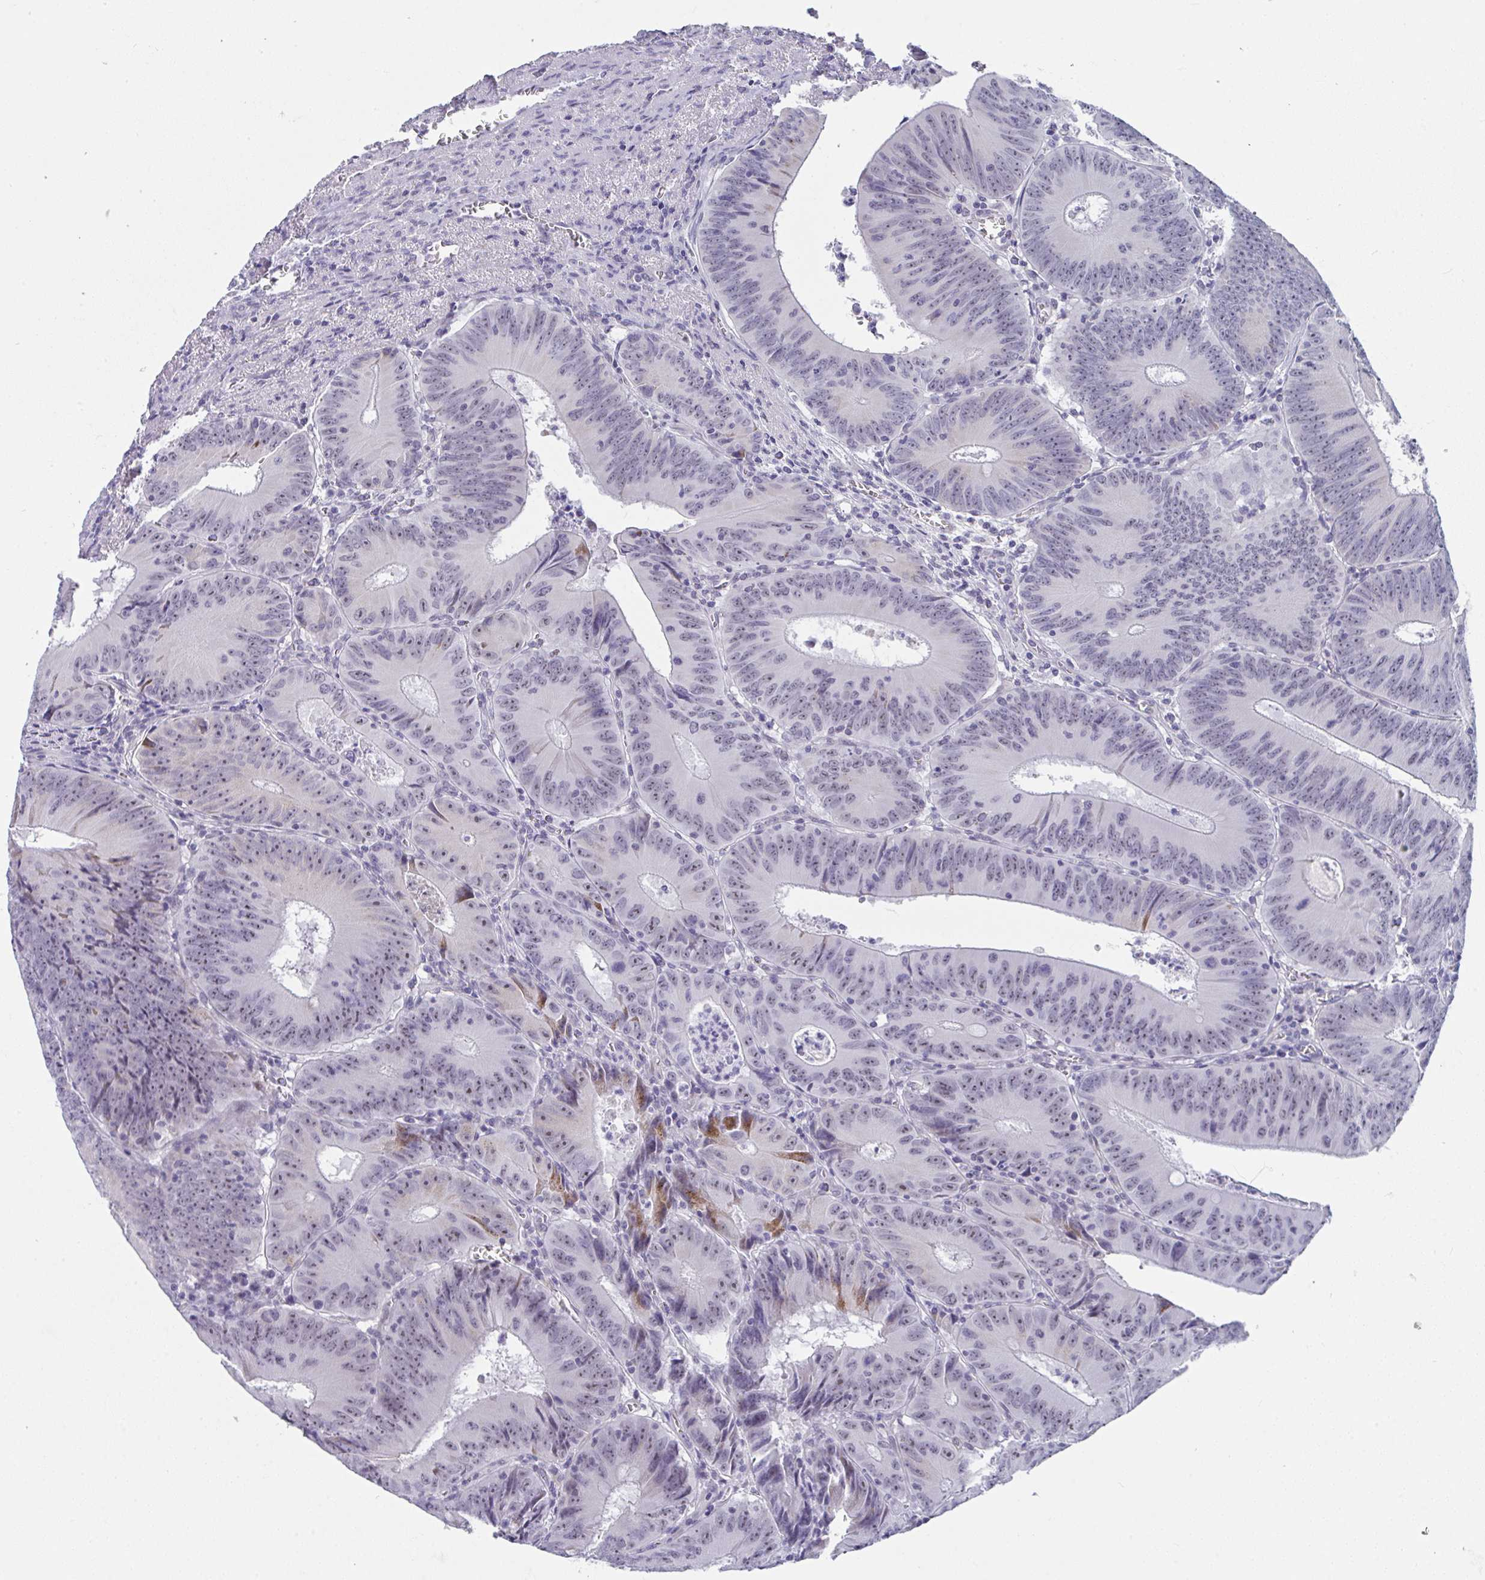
{"staining": {"intensity": "moderate", "quantity": "<25%", "location": "cytoplasmic/membranous"}, "tissue": "colorectal cancer", "cell_type": "Tumor cells", "image_type": "cancer", "snomed": [{"axis": "morphology", "description": "Adenocarcinoma, NOS"}, {"axis": "topography", "description": "Rectum"}], "caption": "IHC micrograph of neoplastic tissue: human colorectal cancer stained using IHC demonstrates low levels of moderate protein expression localized specifically in the cytoplasmic/membranous of tumor cells, appearing as a cytoplasmic/membranous brown color.", "gene": "CDK13", "patient": {"sex": "female", "age": 72}}